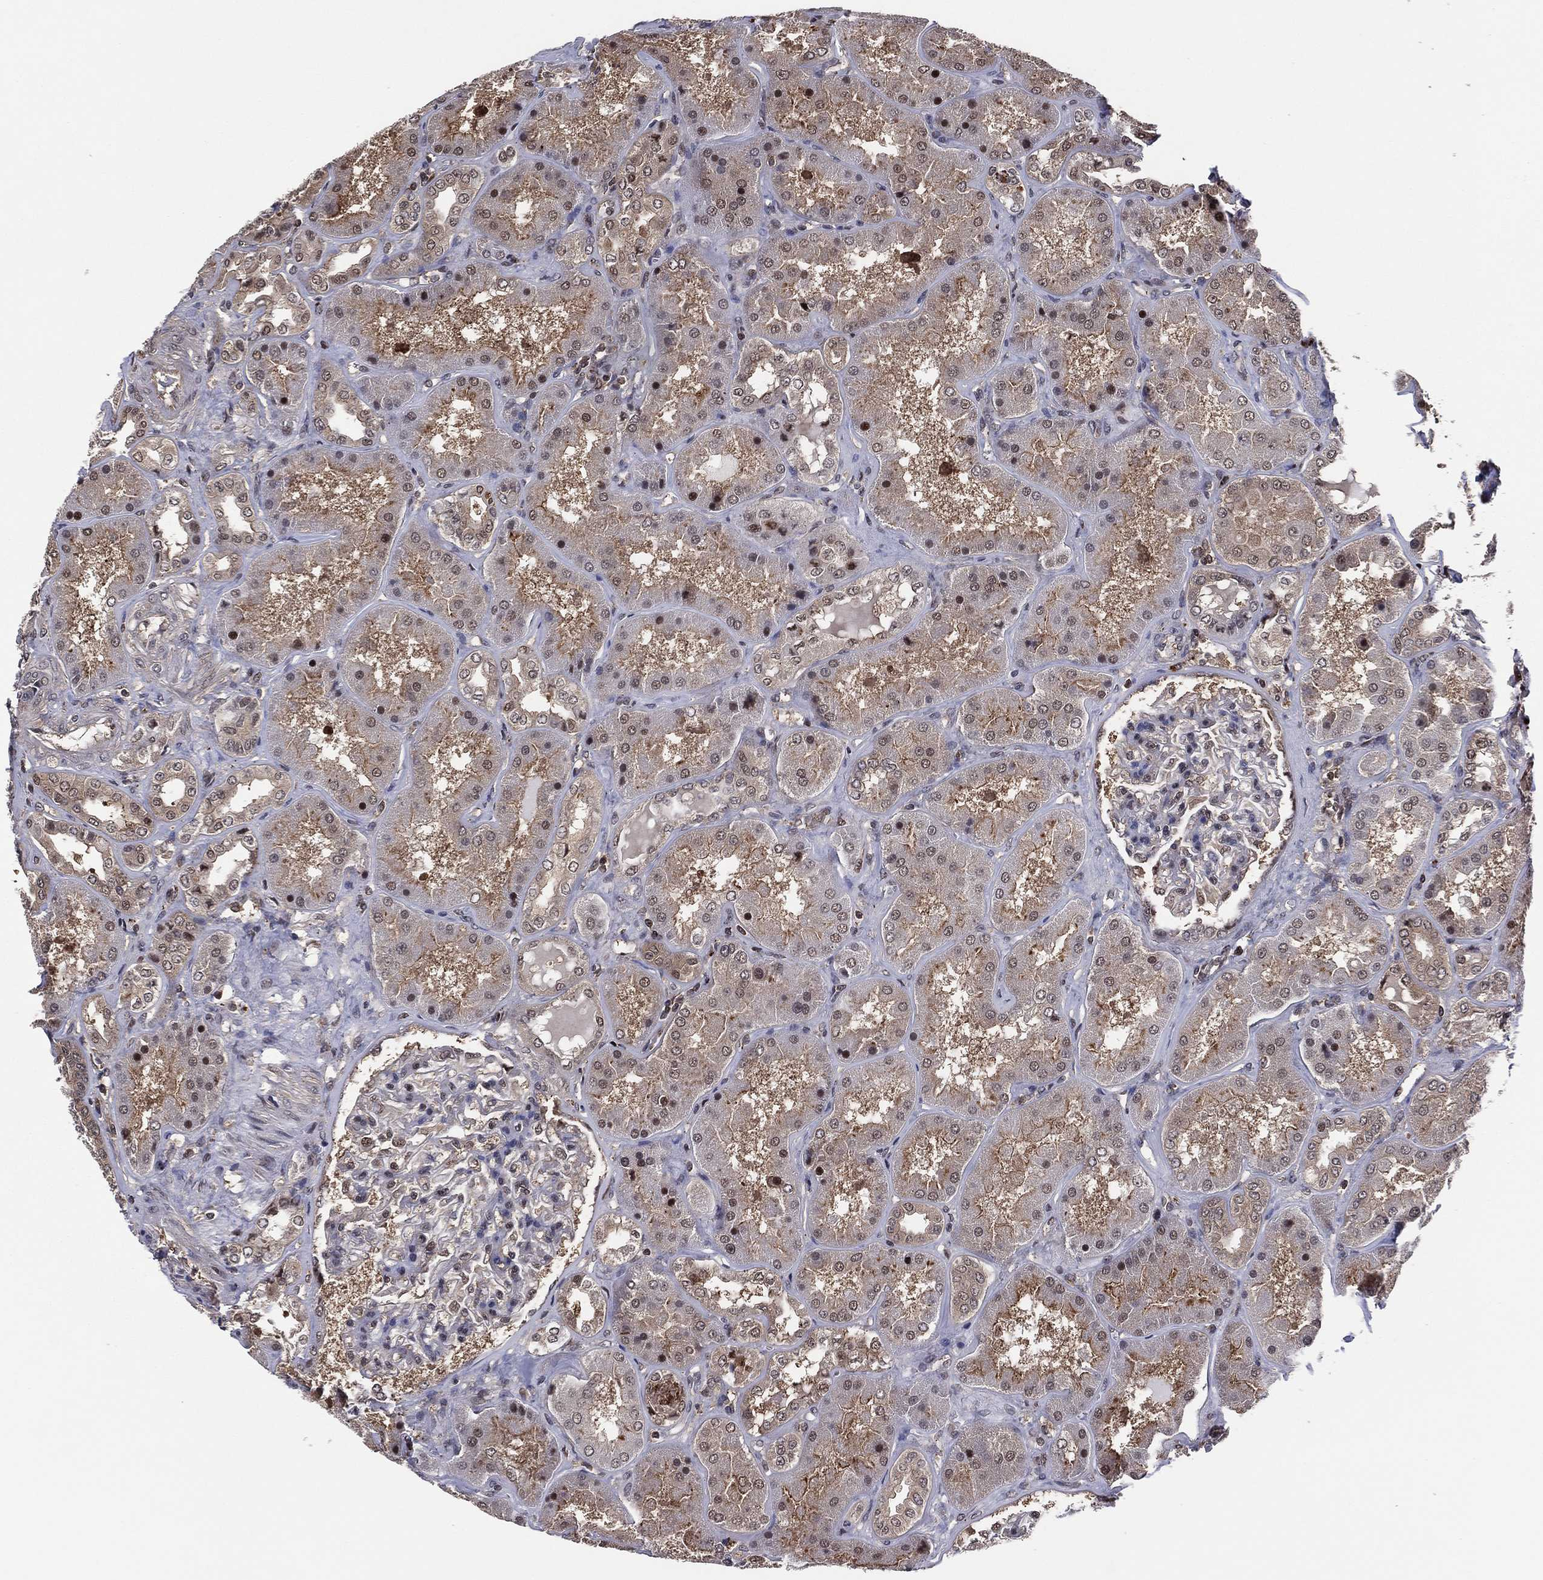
{"staining": {"intensity": "moderate", "quantity": "<25%", "location": "nuclear"}, "tissue": "kidney", "cell_type": "Cells in glomeruli", "image_type": "normal", "snomed": [{"axis": "morphology", "description": "Normal tissue, NOS"}, {"axis": "topography", "description": "Kidney"}], "caption": "IHC micrograph of normal kidney: human kidney stained using immunohistochemistry displays low levels of moderate protein expression localized specifically in the nuclear of cells in glomeruli, appearing as a nuclear brown color.", "gene": "ICOSLG", "patient": {"sex": "female", "age": 56}}